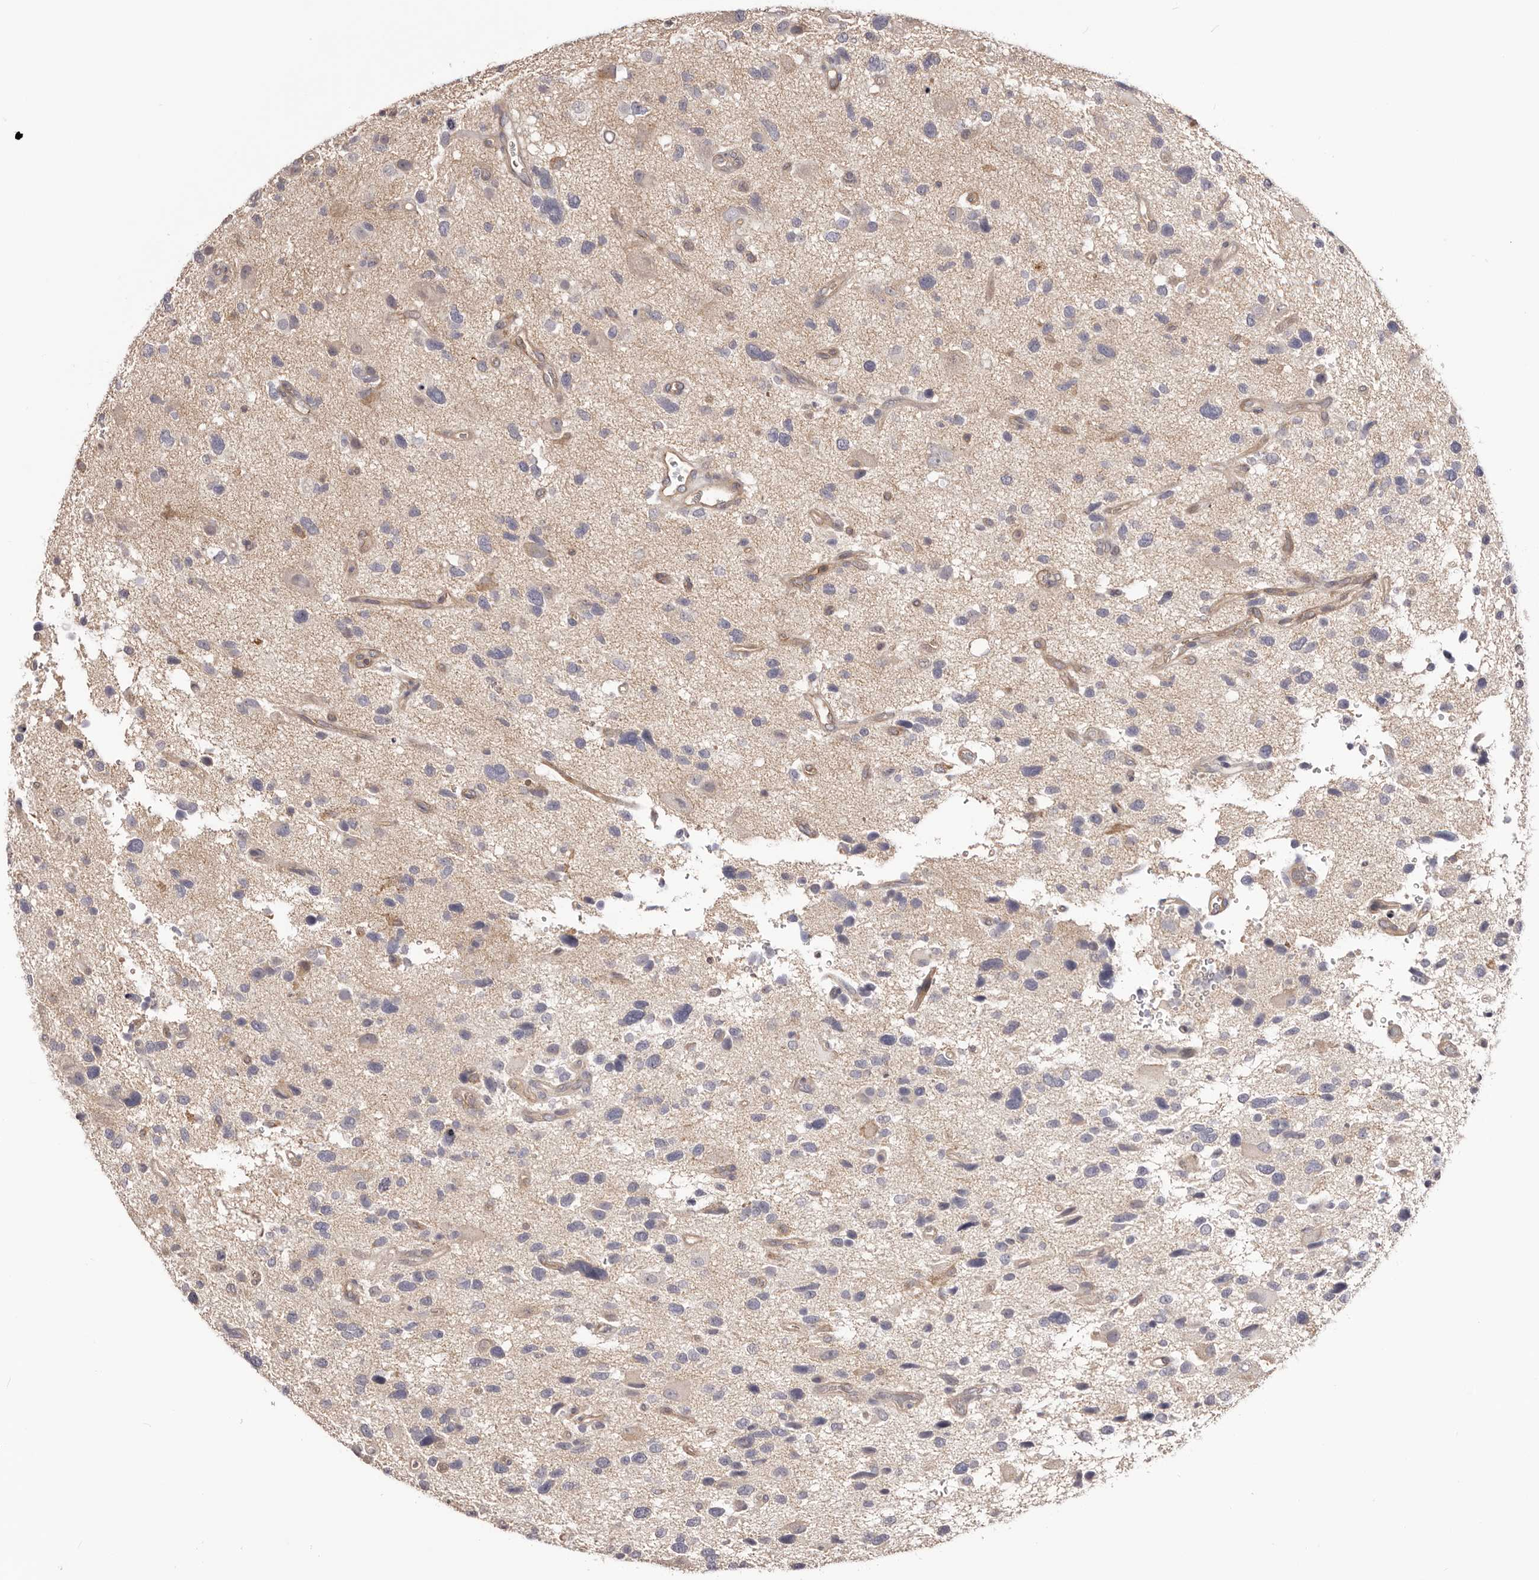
{"staining": {"intensity": "negative", "quantity": "none", "location": "none"}, "tissue": "glioma", "cell_type": "Tumor cells", "image_type": "cancer", "snomed": [{"axis": "morphology", "description": "Glioma, malignant, High grade"}, {"axis": "topography", "description": "Brain"}], "caption": "Protein analysis of malignant glioma (high-grade) exhibits no significant expression in tumor cells.", "gene": "DMRT2", "patient": {"sex": "male", "age": 33}}